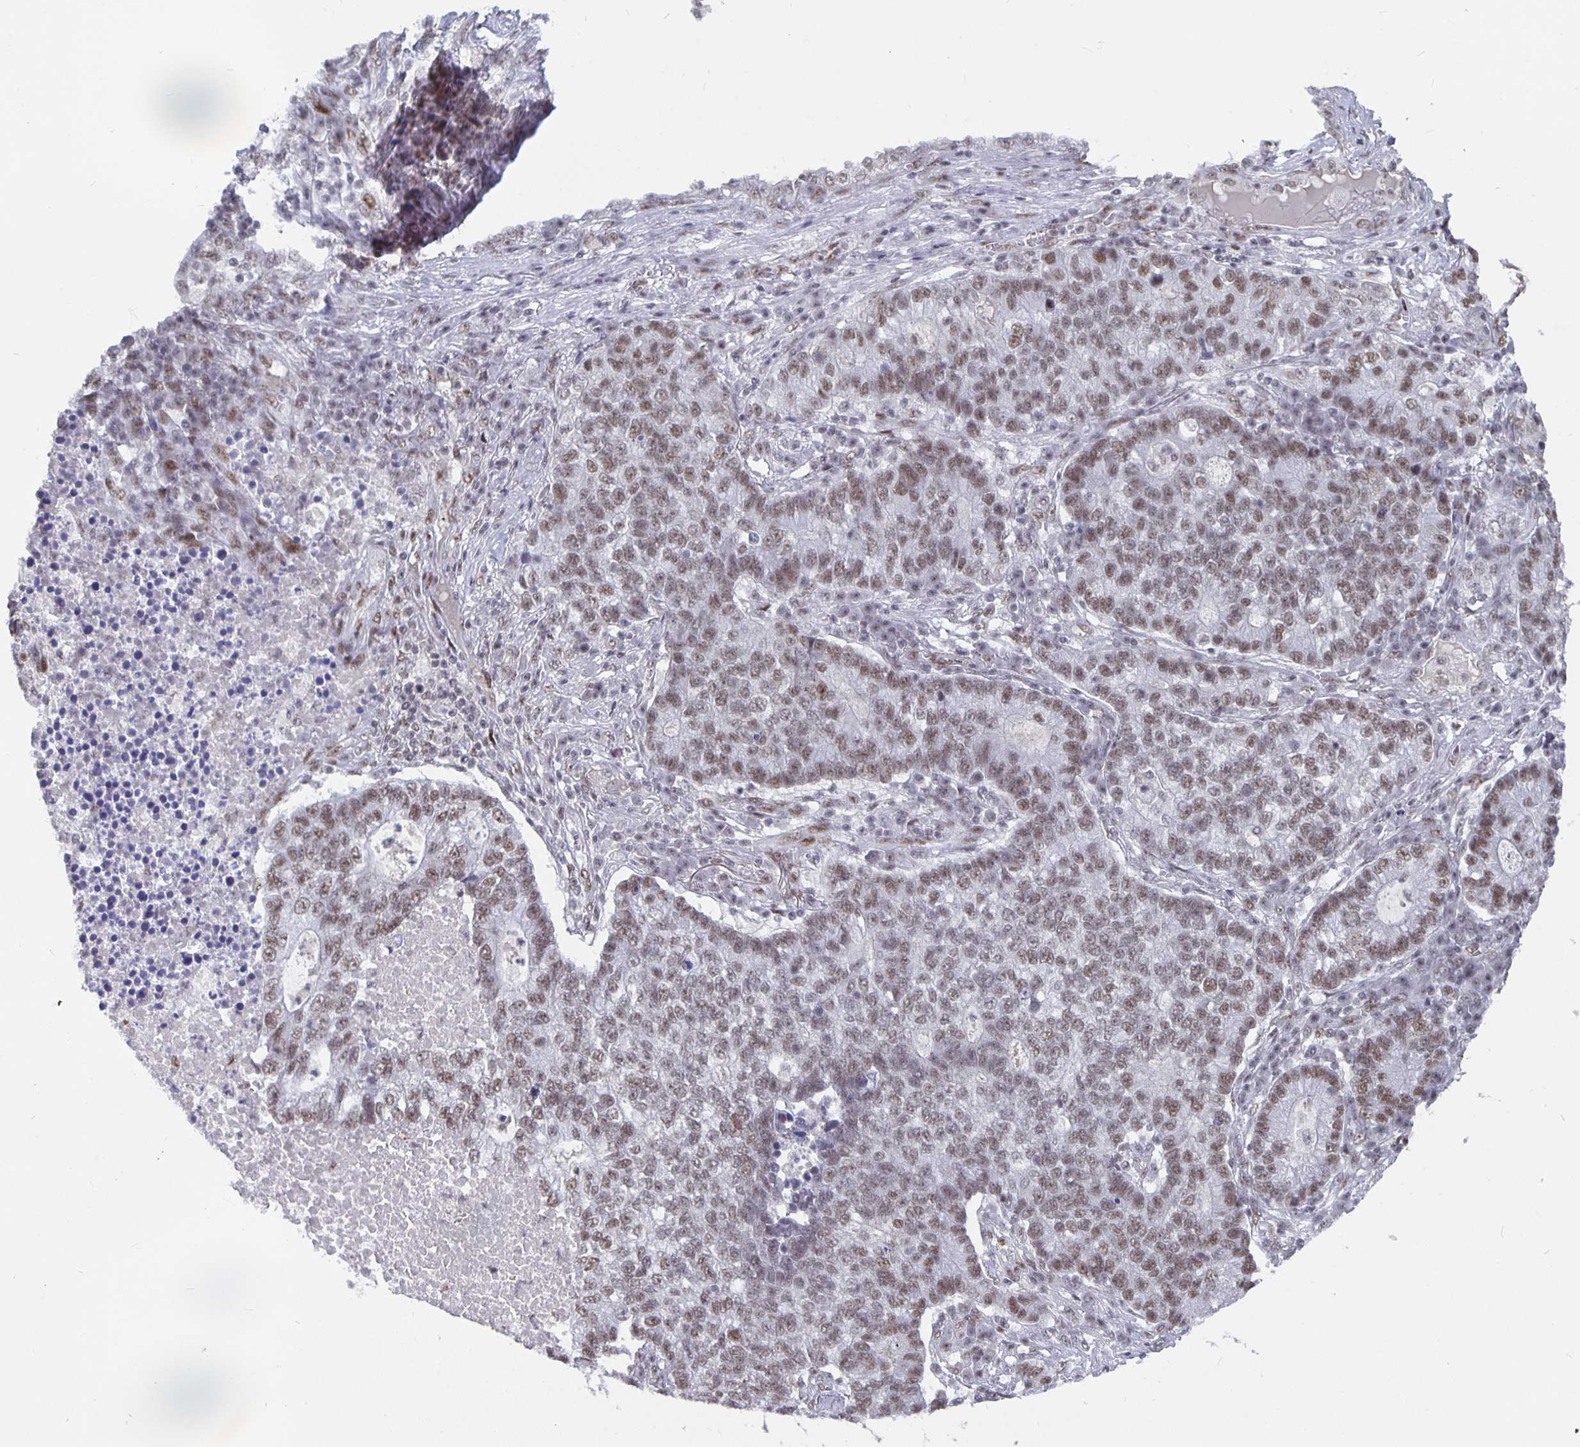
{"staining": {"intensity": "moderate", "quantity": ">75%", "location": "nuclear"}, "tissue": "lung cancer", "cell_type": "Tumor cells", "image_type": "cancer", "snomed": [{"axis": "morphology", "description": "Adenocarcinoma, NOS"}, {"axis": "topography", "description": "Lung"}], "caption": "Lung adenocarcinoma tissue displays moderate nuclear staining in approximately >75% of tumor cells, visualized by immunohistochemistry. (DAB IHC, brown staining for protein, blue staining for nuclei).", "gene": "PBX2", "patient": {"sex": "male", "age": 57}}